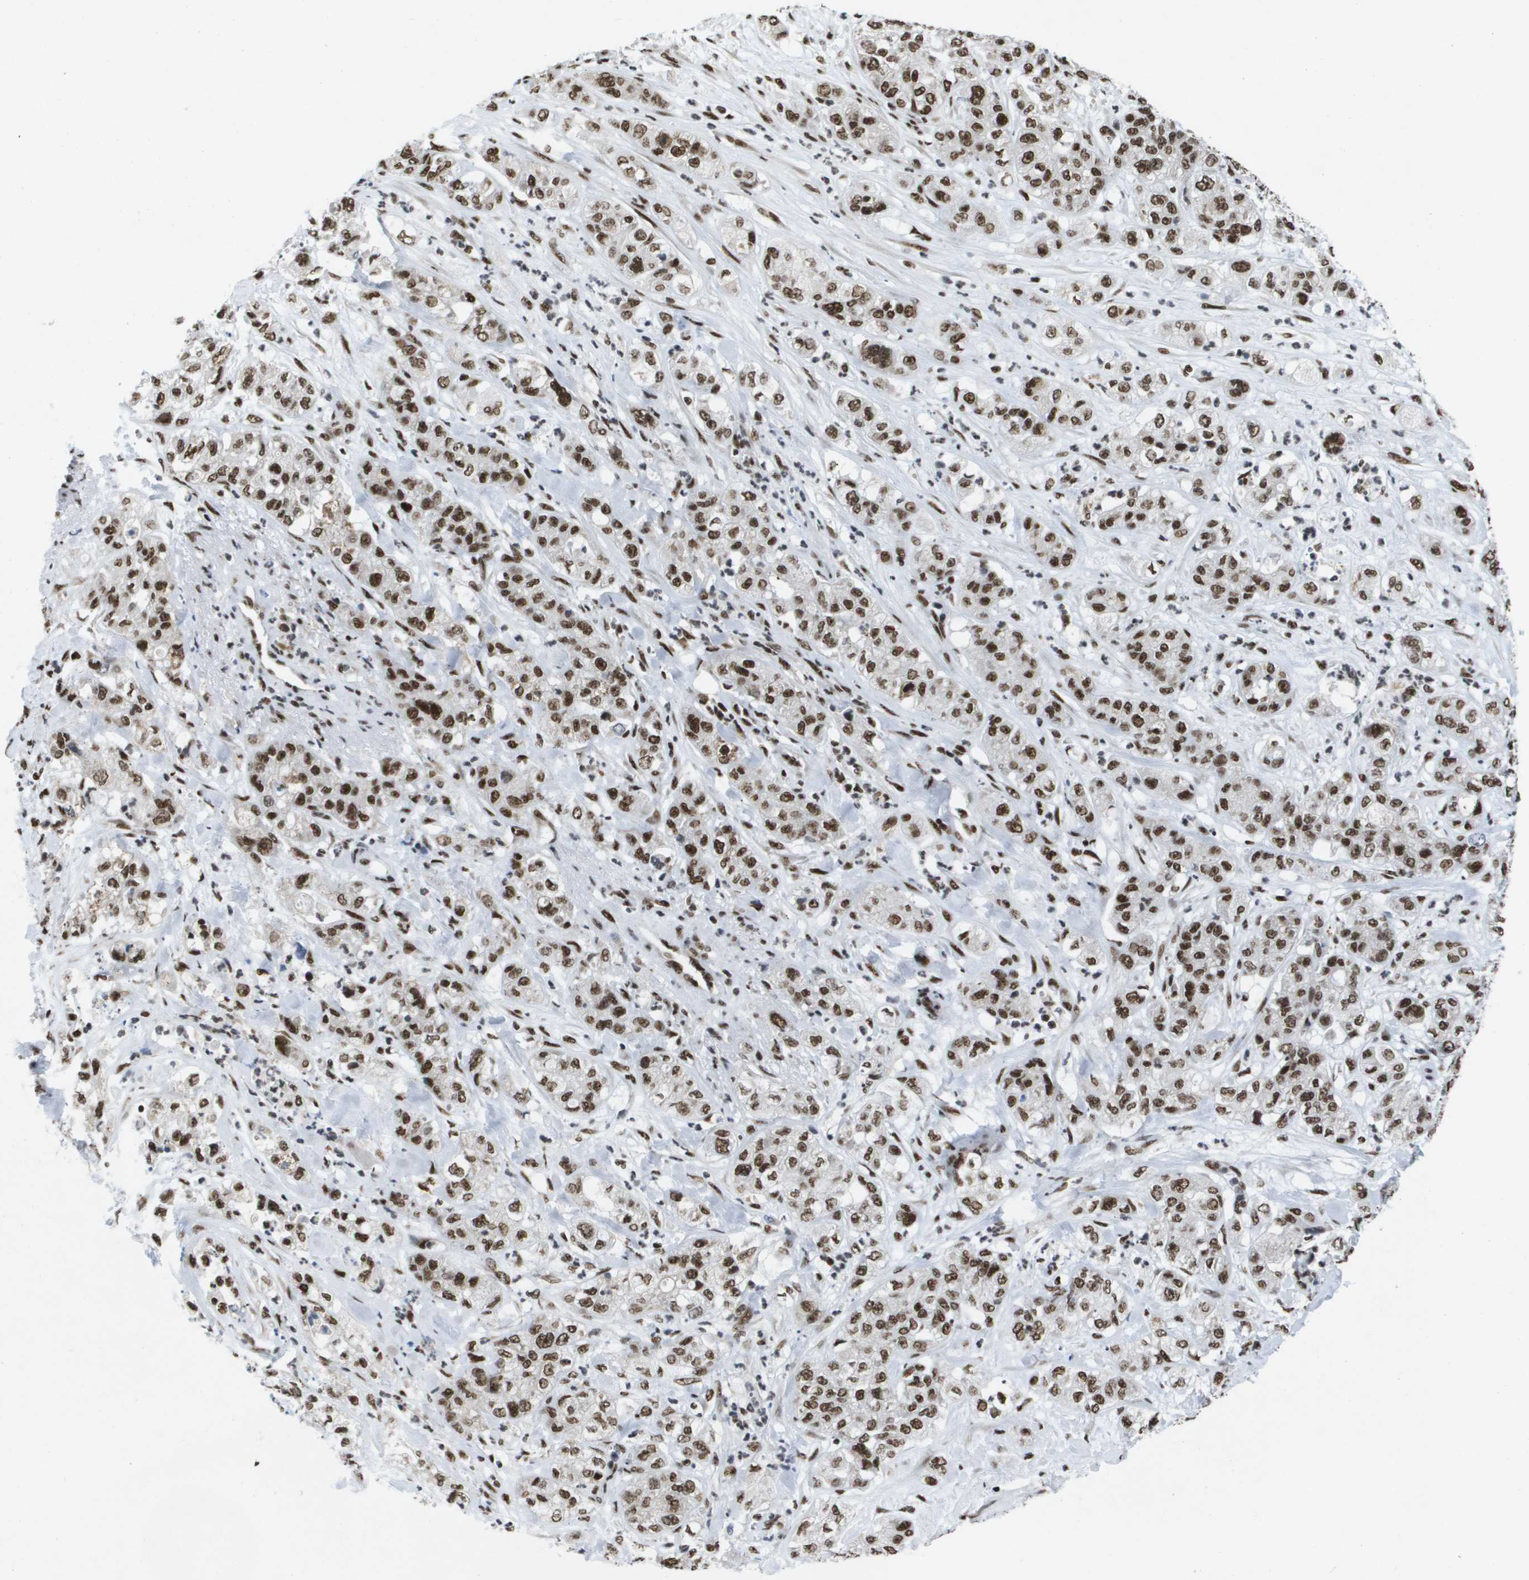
{"staining": {"intensity": "strong", "quantity": ">75%", "location": "nuclear"}, "tissue": "pancreatic cancer", "cell_type": "Tumor cells", "image_type": "cancer", "snomed": [{"axis": "morphology", "description": "Adenocarcinoma, NOS"}, {"axis": "topography", "description": "Pancreas"}], "caption": "Immunohistochemical staining of human pancreatic cancer (adenocarcinoma) displays high levels of strong nuclear protein expression in about >75% of tumor cells.", "gene": "NSRP1", "patient": {"sex": "female", "age": 78}}